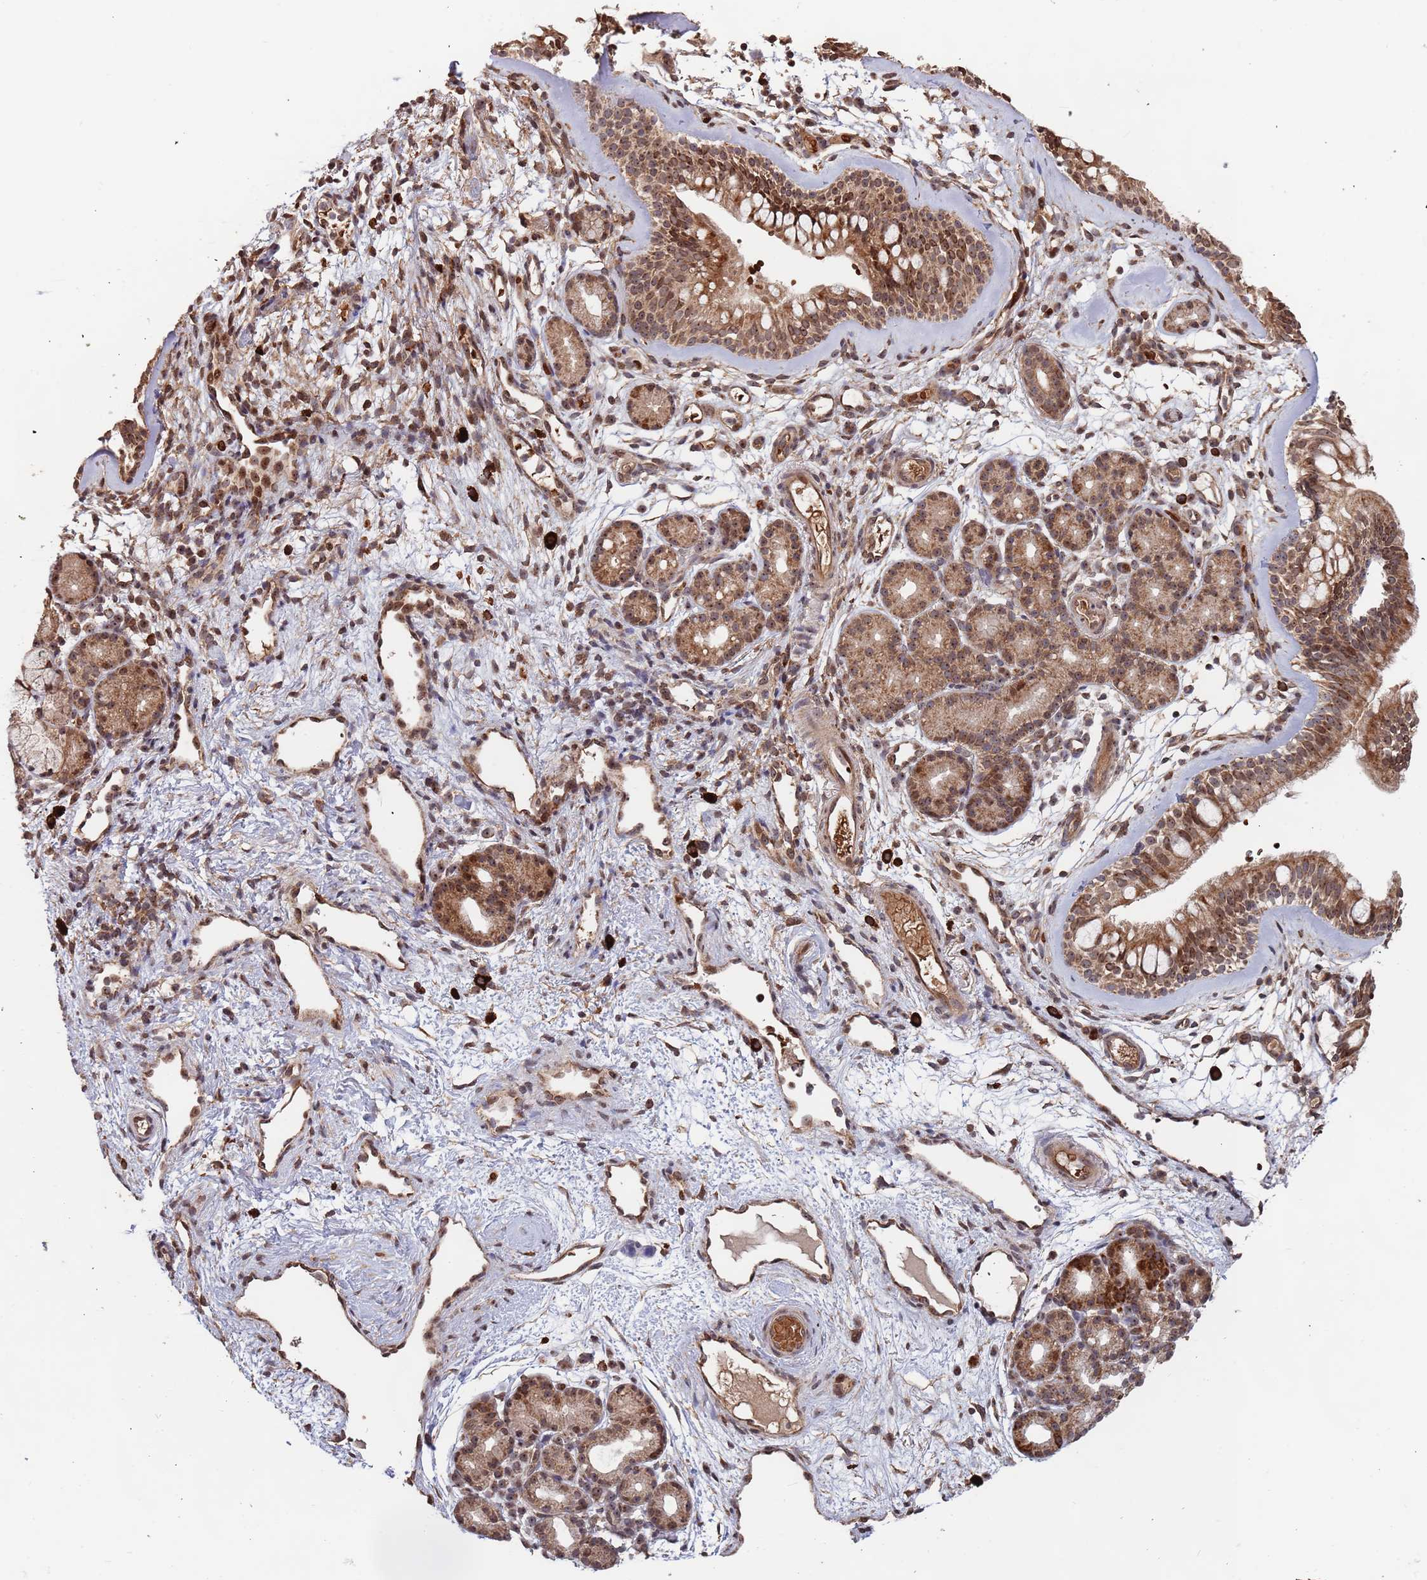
{"staining": {"intensity": "moderate", "quantity": ">75%", "location": "cytoplasmic/membranous,nuclear"}, "tissue": "nasopharynx", "cell_type": "Respiratory epithelial cells", "image_type": "normal", "snomed": [{"axis": "morphology", "description": "Normal tissue, NOS"}, {"axis": "topography", "description": "Nasopharynx"}], "caption": "Unremarkable nasopharynx shows moderate cytoplasmic/membranous,nuclear expression in about >75% of respiratory epithelial cells (Brightfield microscopy of DAB IHC at high magnification)..", "gene": "DCHS1", "patient": {"sex": "female", "age": 81}}